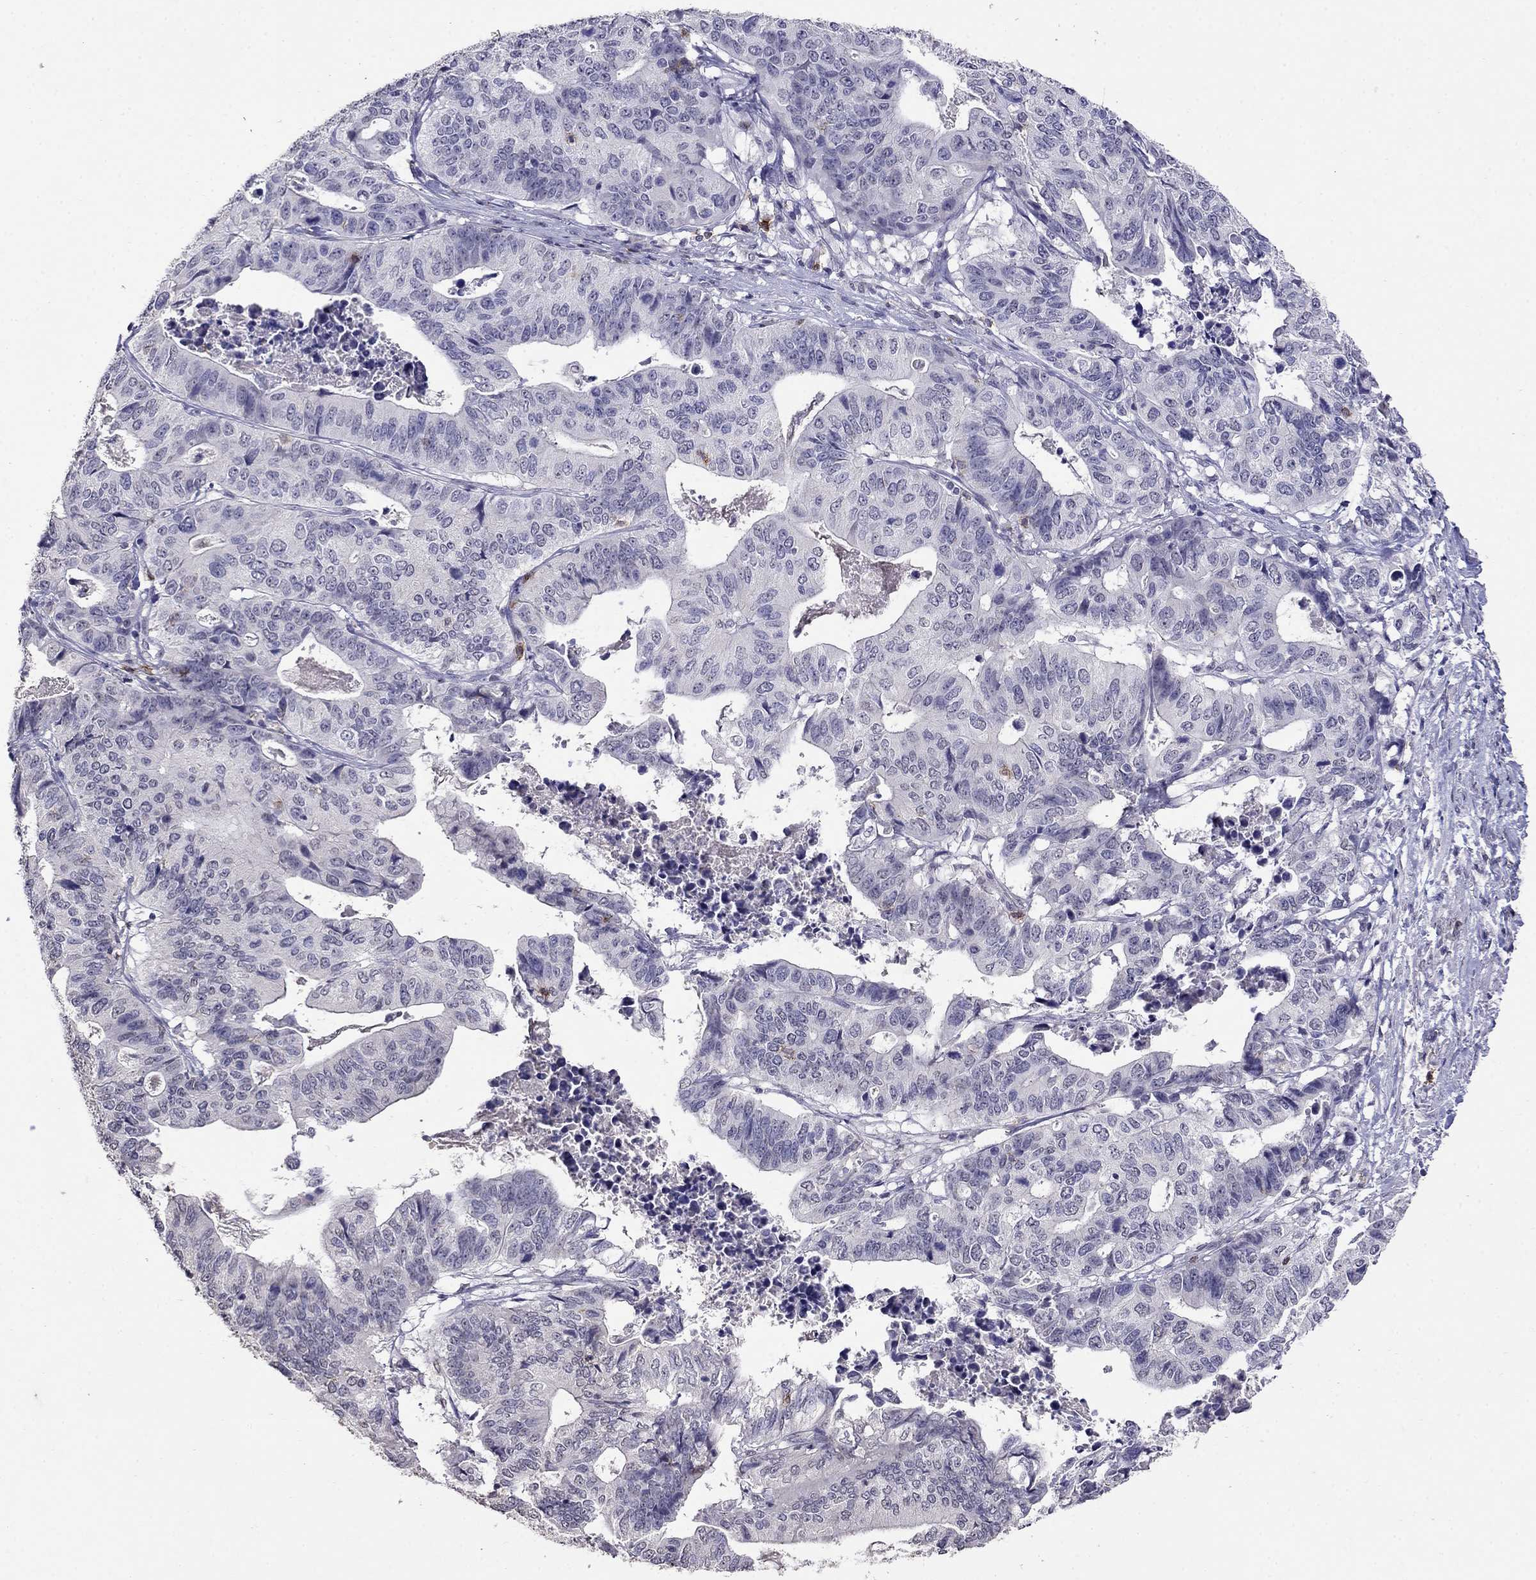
{"staining": {"intensity": "negative", "quantity": "none", "location": "none"}, "tissue": "stomach cancer", "cell_type": "Tumor cells", "image_type": "cancer", "snomed": [{"axis": "morphology", "description": "Adenocarcinoma, NOS"}, {"axis": "topography", "description": "Stomach, upper"}], "caption": "This is an immunohistochemistry (IHC) micrograph of human stomach adenocarcinoma. There is no positivity in tumor cells.", "gene": "CD8B", "patient": {"sex": "female", "age": 67}}